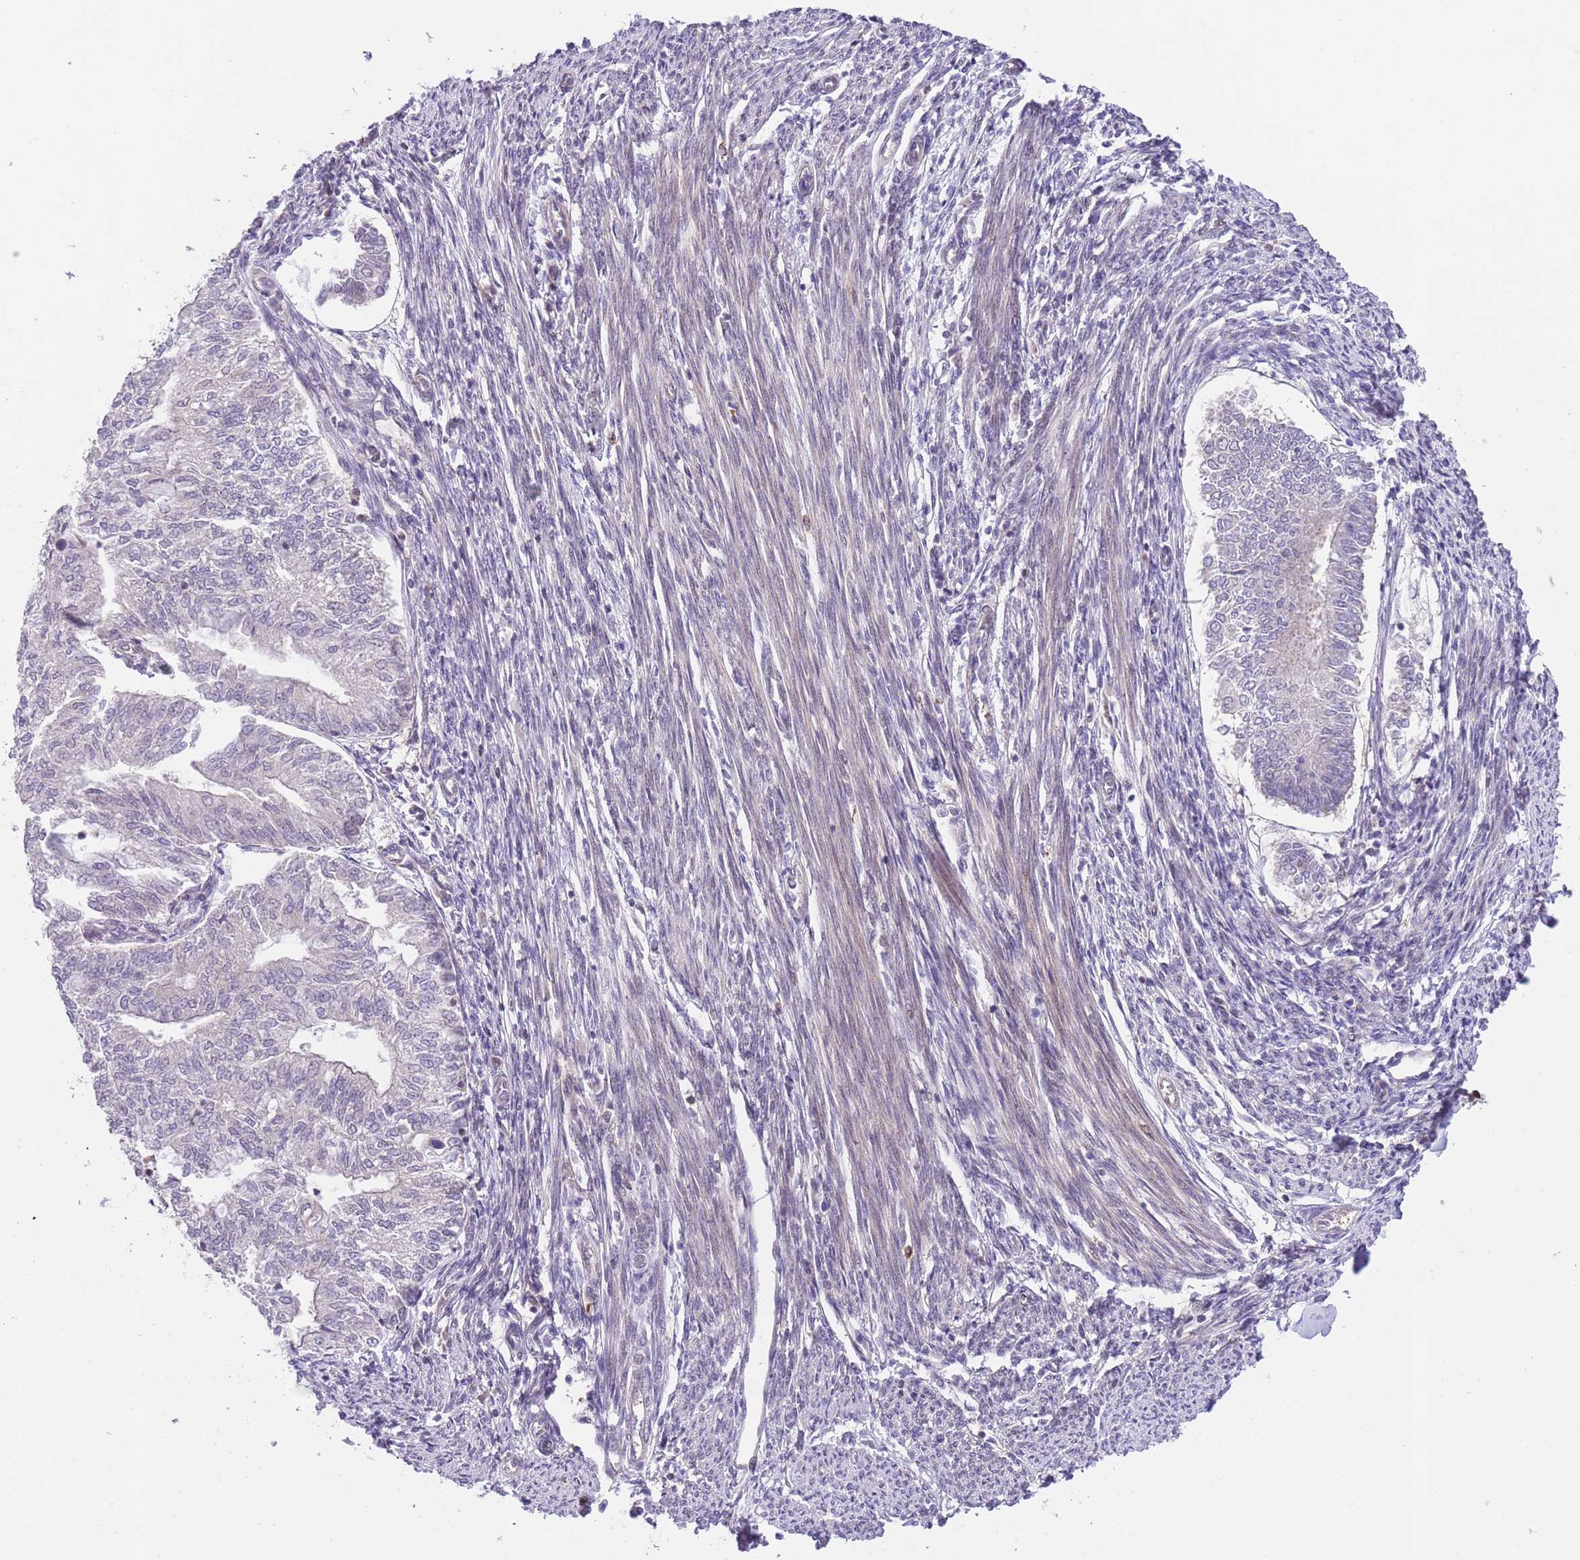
{"staining": {"intensity": "moderate", "quantity": "25%-75%", "location": "cytoplasmic/membranous,nuclear"}, "tissue": "smooth muscle", "cell_type": "Smooth muscle cells", "image_type": "normal", "snomed": [{"axis": "morphology", "description": "Normal tissue, NOS"}, {"axis": "topography", "description": "Smooth muscle"}, {"axis": "topography", "description": "Uterus"}], "caption": "High-power microscopy captured an IHC photomicrograph of normal smooth muscle, revealing moderate cytoplasmic/membranous,nuclear staining in about 25%-75% of smooth muscle cells.", "gene": "HDHD2", "patient": {"sex": "female", "age": 59}}